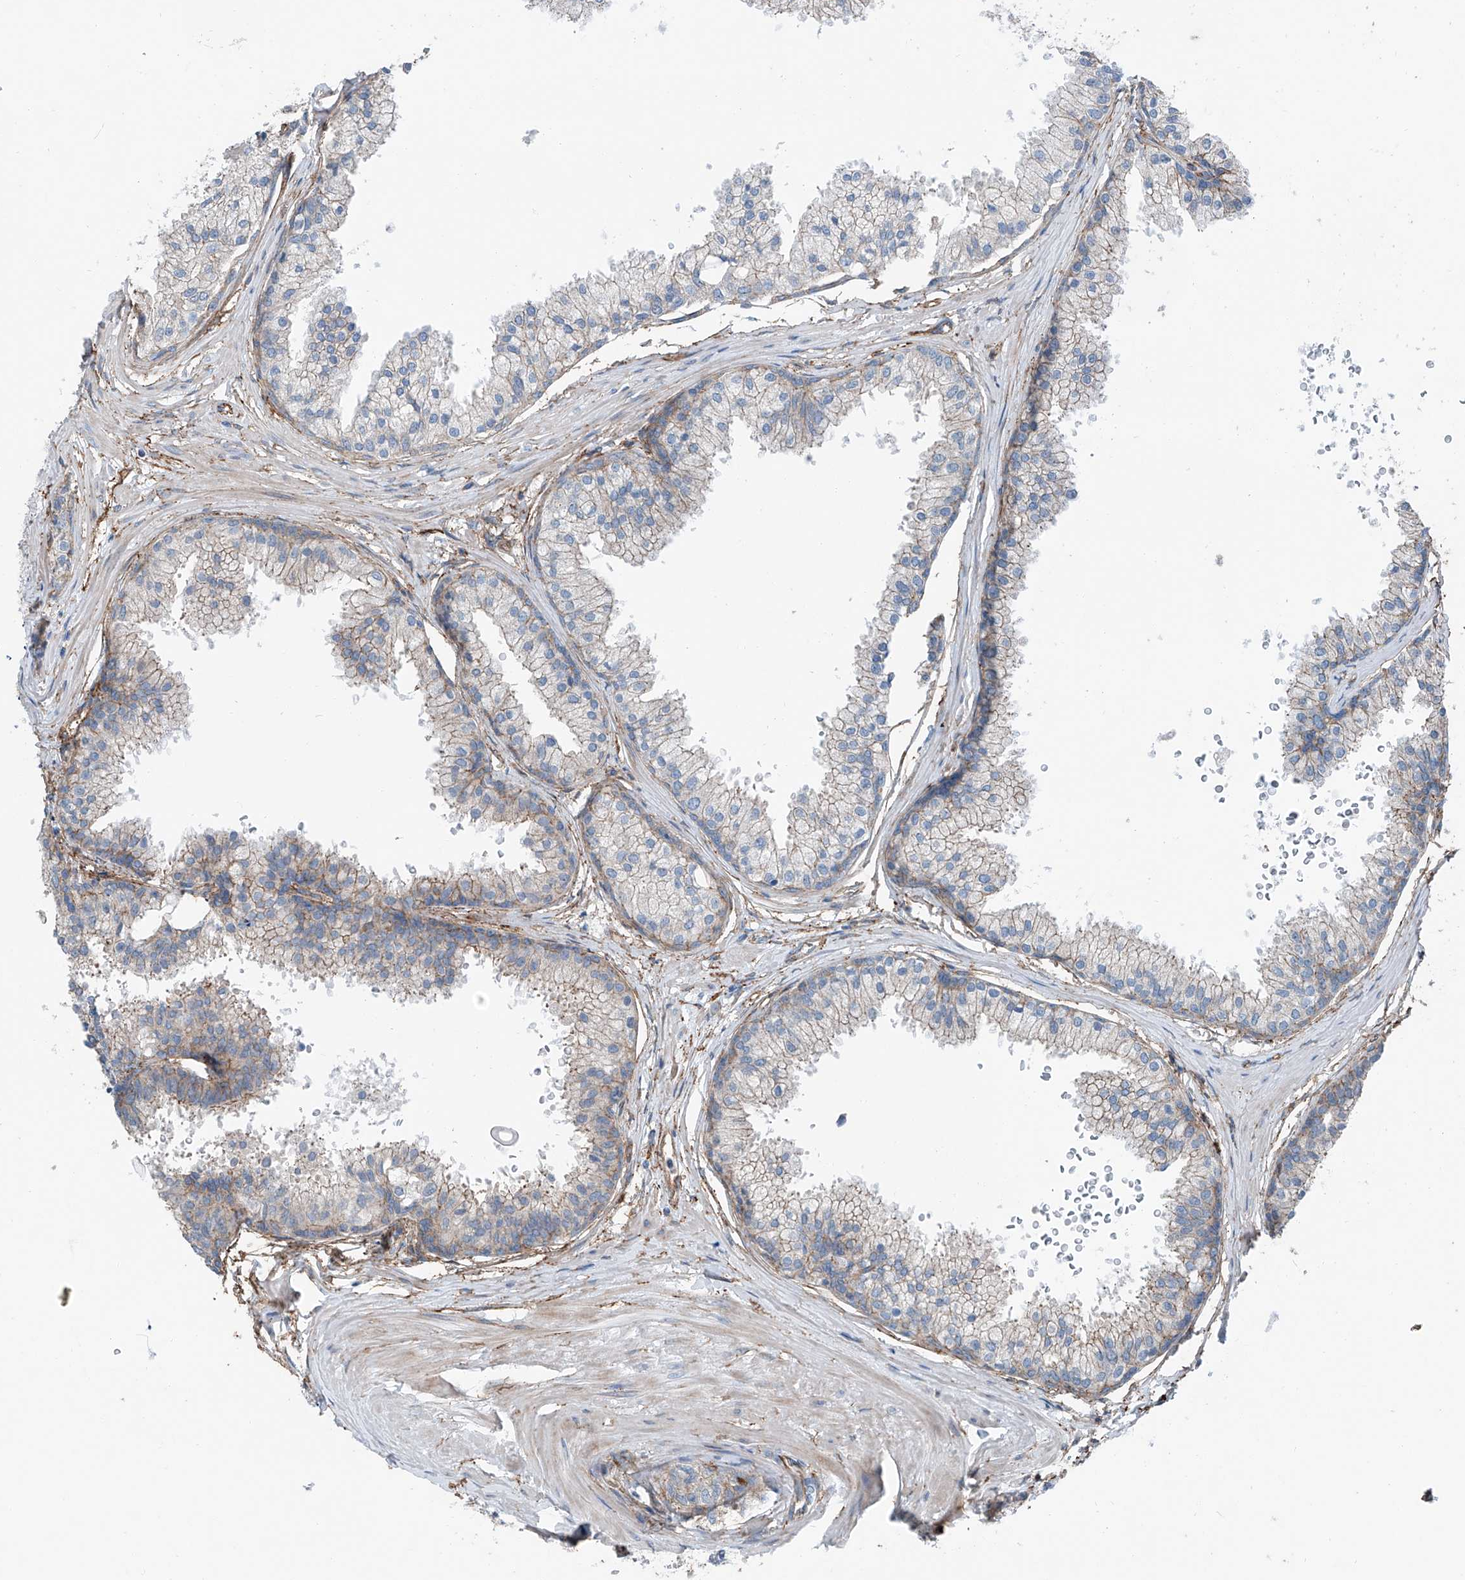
{"staining": {"intensity": "moderate", "quantity": "<25%", "location": "cytoplasmic/membranous"}, "tissue": "prostate", "cell_type": "Glandular cells", "image_type": "normal", "snomed": [{"axis": "morphology", "description": "Normal tissue, NOS"}, {"axis": "topography", "description": "Prostate"}], "caption": "IHC photomicrograph of benign human prostate stained for a protein (brown), which reveals low levels of moderate cytoplasmic/membranous positivity in about <25% of glandular cells.", "gene": "THEMIS2", "patient": {"sex": "male", "age": 48}}